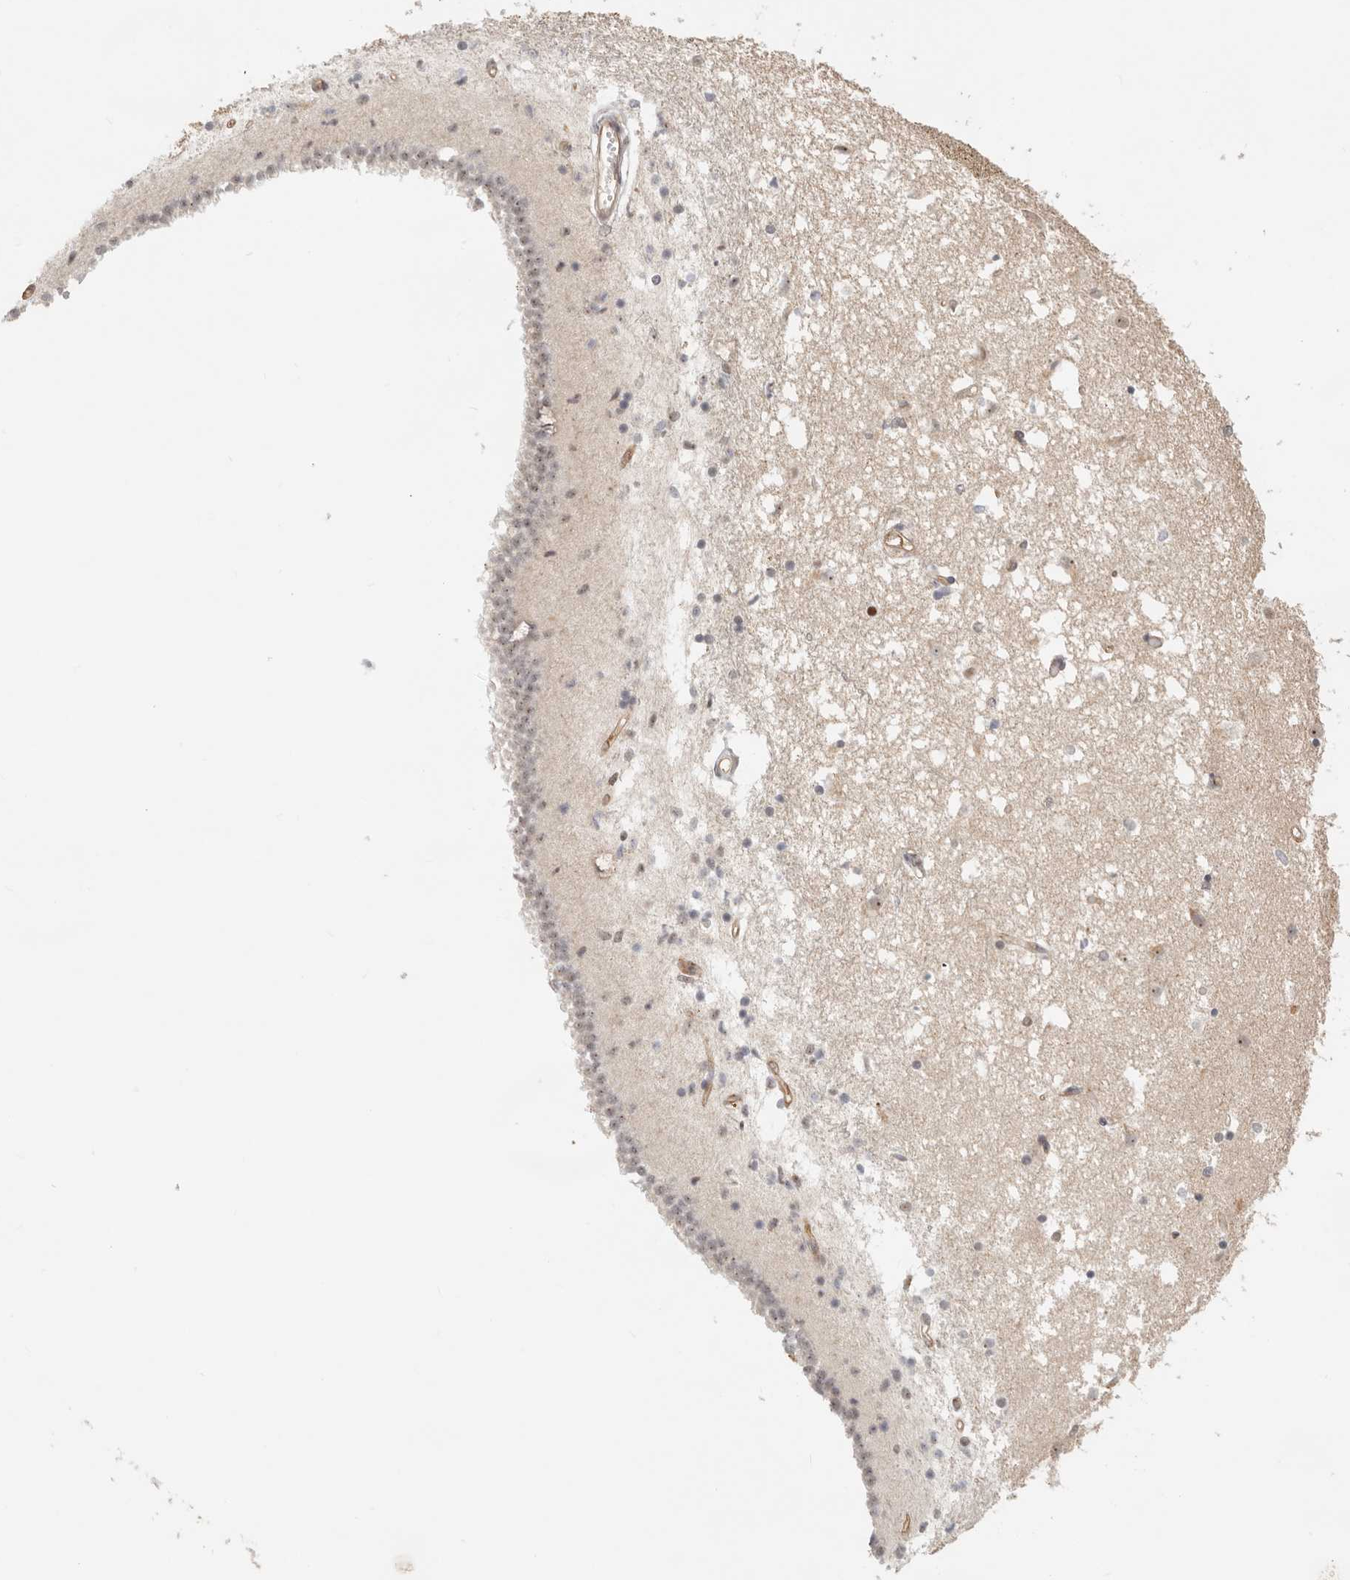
{"staining": {"intensity": "moderate", "quantity": "25%-75%", "location": "nuclear"}, "tissue": "caudate", "cell_type": "Glial cells", "image_type": "normal", "snomed": [{"axis": "morphology", "description": "Normal tissue, NOS"}, {"axis": "topography", "description": "Lateral ventricle wall"}], "caption": "IHC micrograph of normal caudate: human caudate stained using immunohistochemistry displays medium levels of moderate protein expression localized specifically in the nuclear of glial cells, appearing as a nuclear brown color.", "gene": "HEXD", "patient": {"sex": "male", "age": 45}}